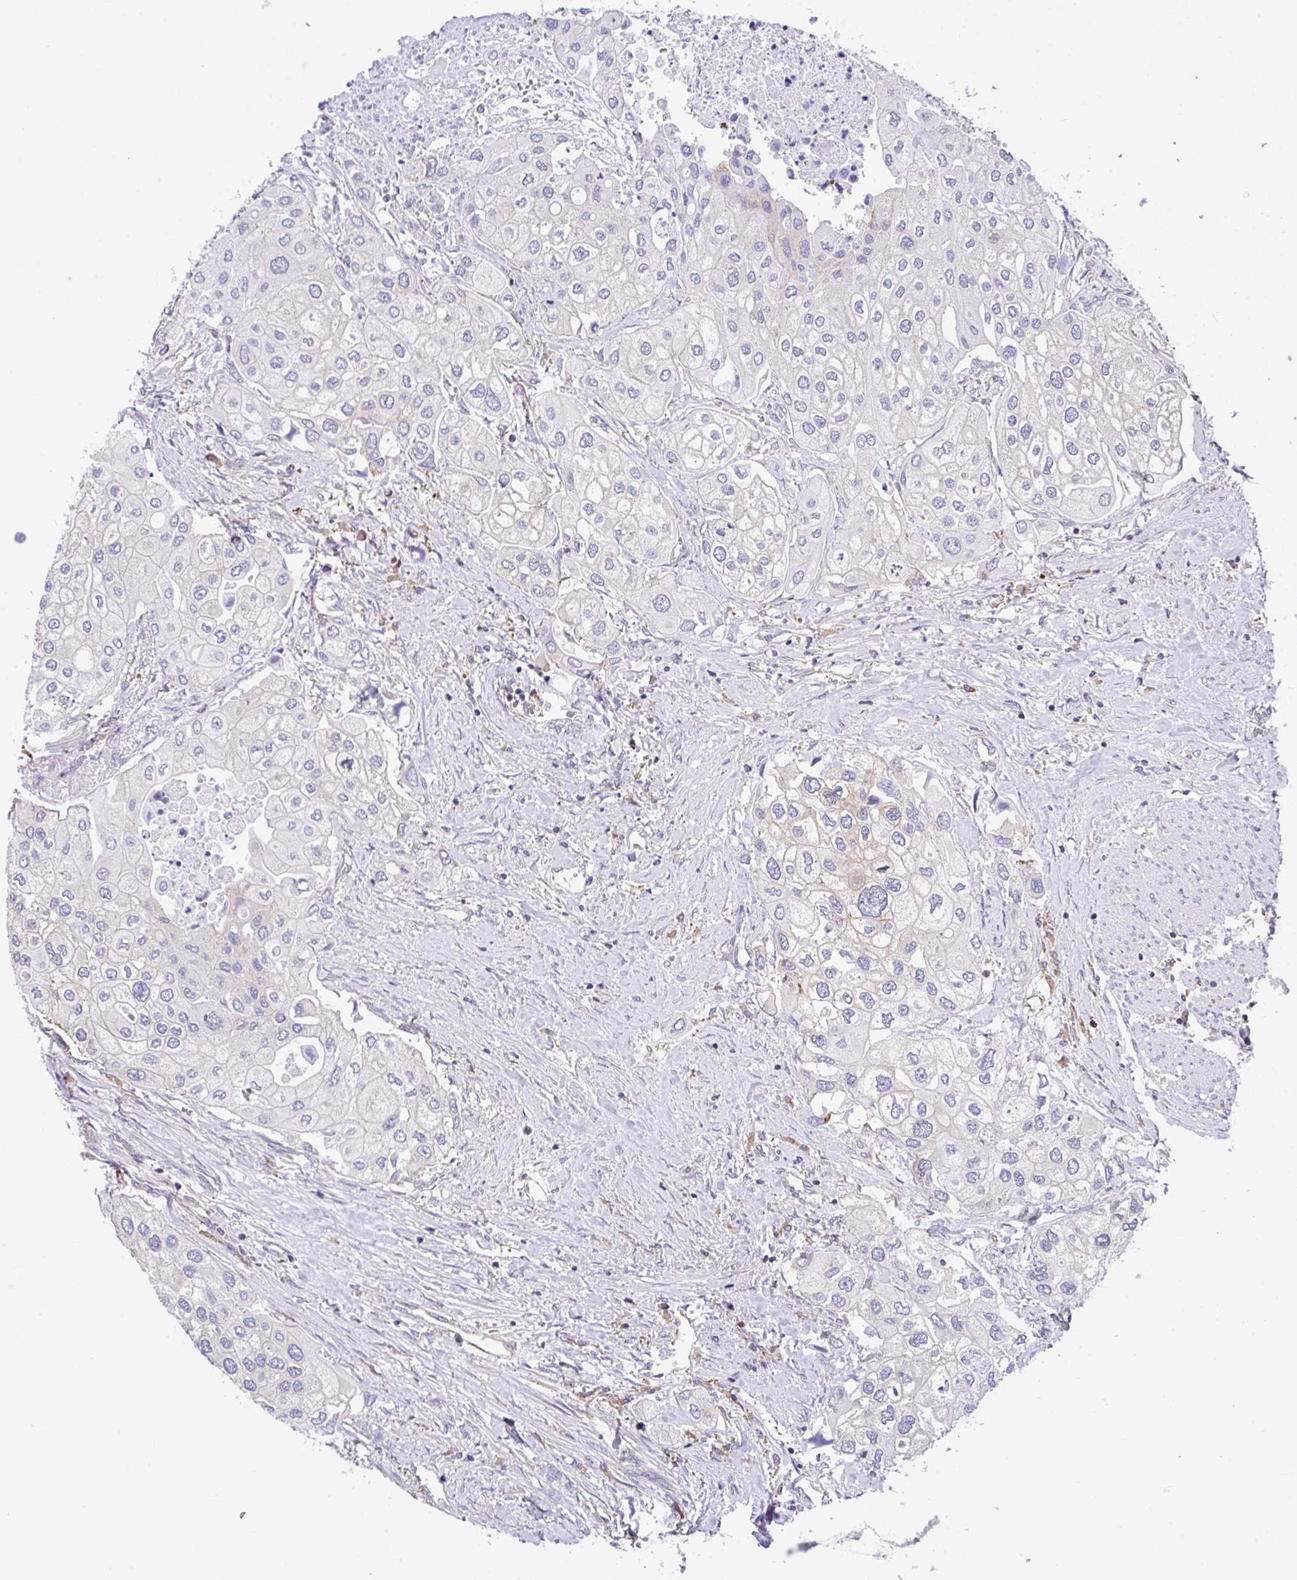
{"staining": {"intensity": "negative", "quantity": "none", "location": "none"}, "tissue": "urothelial cancer", "cell_type": "Tumor cells", "image_type": "cancer", "snomed": [{"axis": "morphology", "description": "Urothelial carcinoma, High grade"}, {"axis": "topography", "description": "Urinary bladder"}], "caption": "Tumor cells are negative for protein expression in human urothelial cancer.", "gene": "GFPT2", "patient": {"sex": "male", "age": 64}}